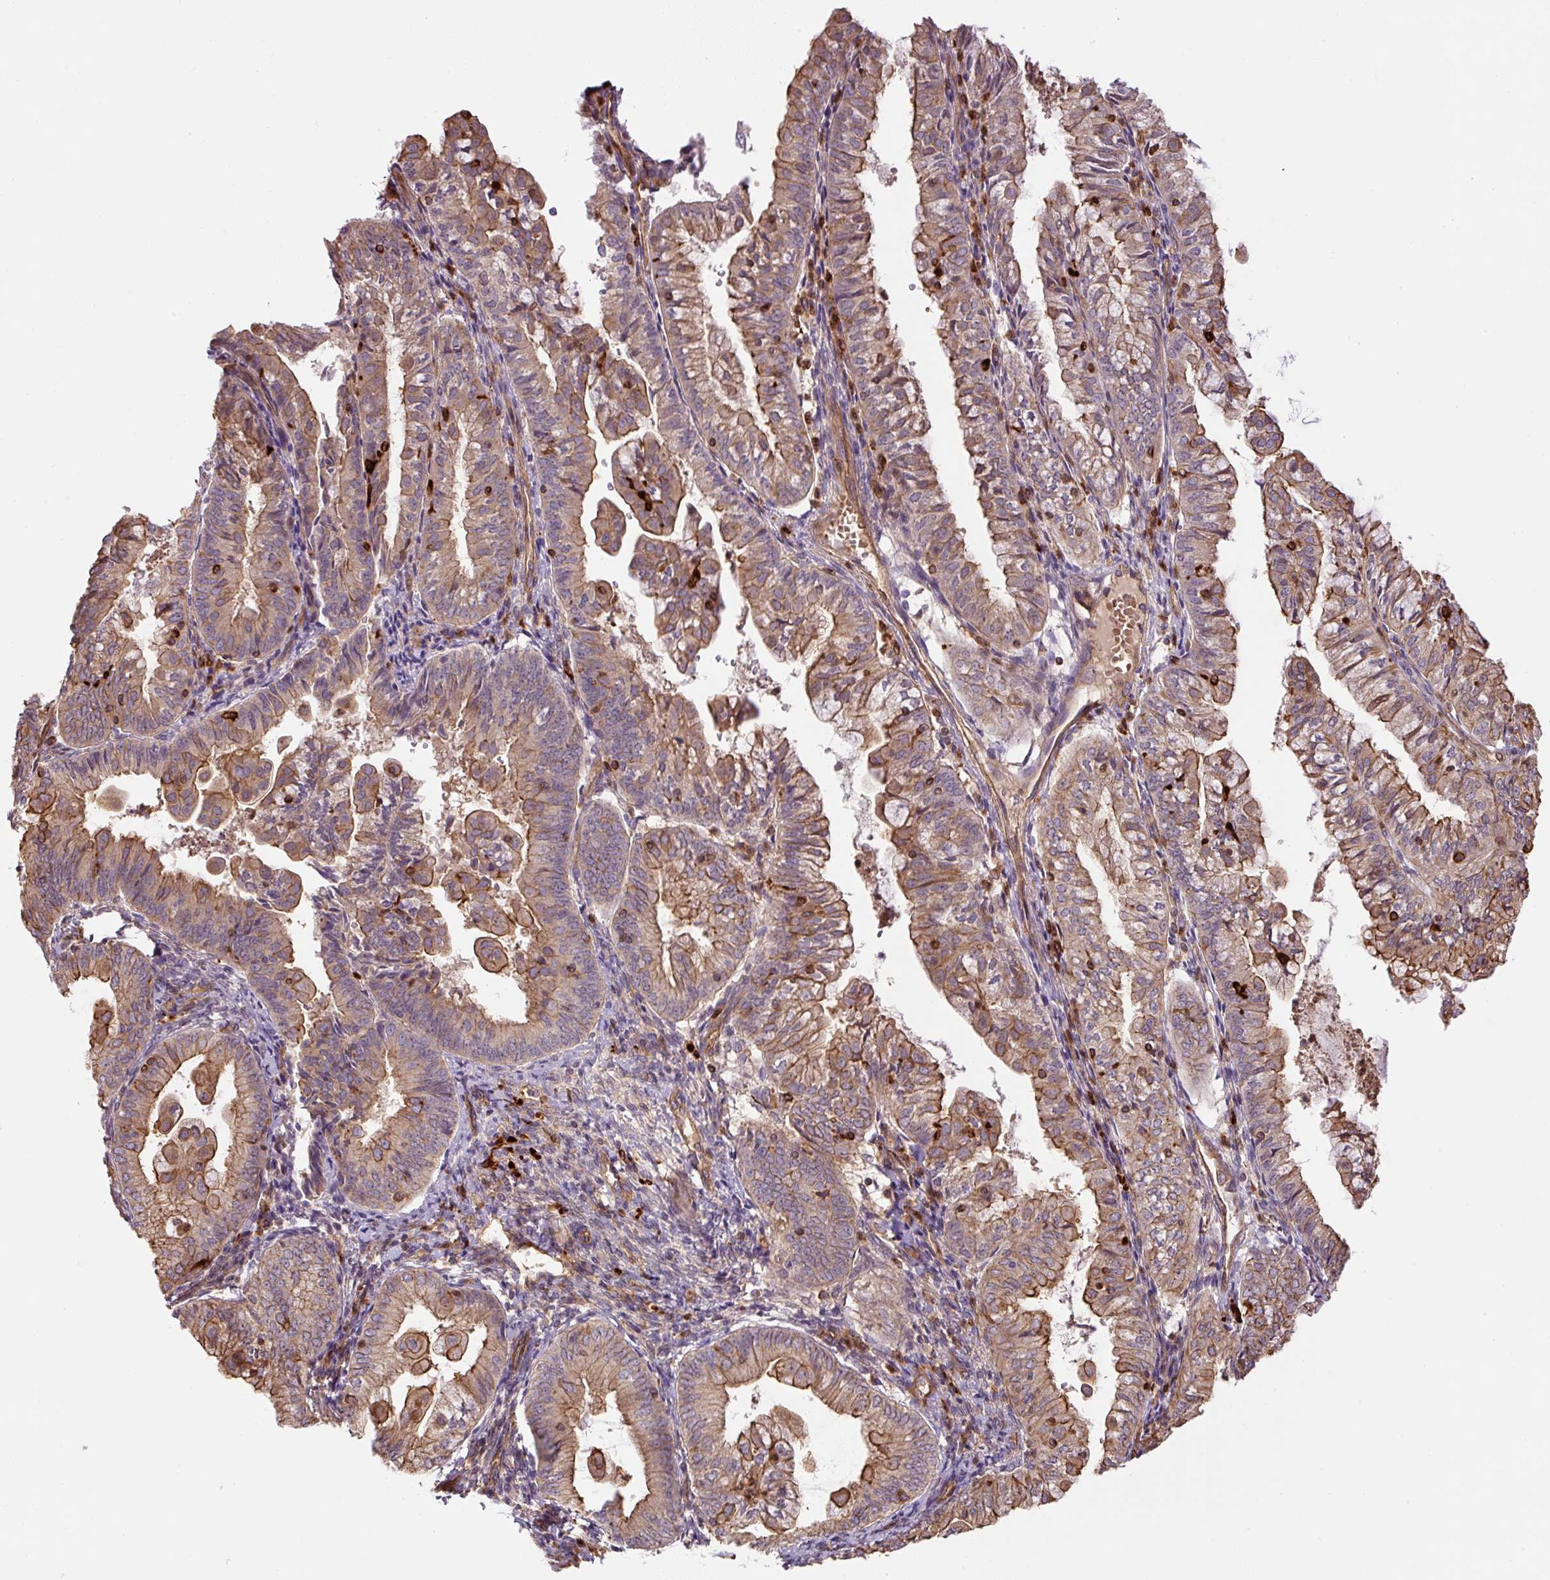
{"staining": {"intensity": "moderate", "quantity": "25%-75%", "location": "cytoplasmic/membranous"}, "tissue": "endometrial cancer", "cell_type": "Tumor cells", "image_type": "cancer", "snomed": [{"axis": "morphology", "description": "Adenocarcinoma, NOS"}, {"axis": "topography", "description": "Endometrium"}], "caption": "Human endometrial cancer stained for a protein (brown) displays moderate cytoplasmic/membranous positive positivity in about 25%-75% of tumor cells.", "gene": "B3GALT5", "patient": {"sex": "female", "age": 55}}